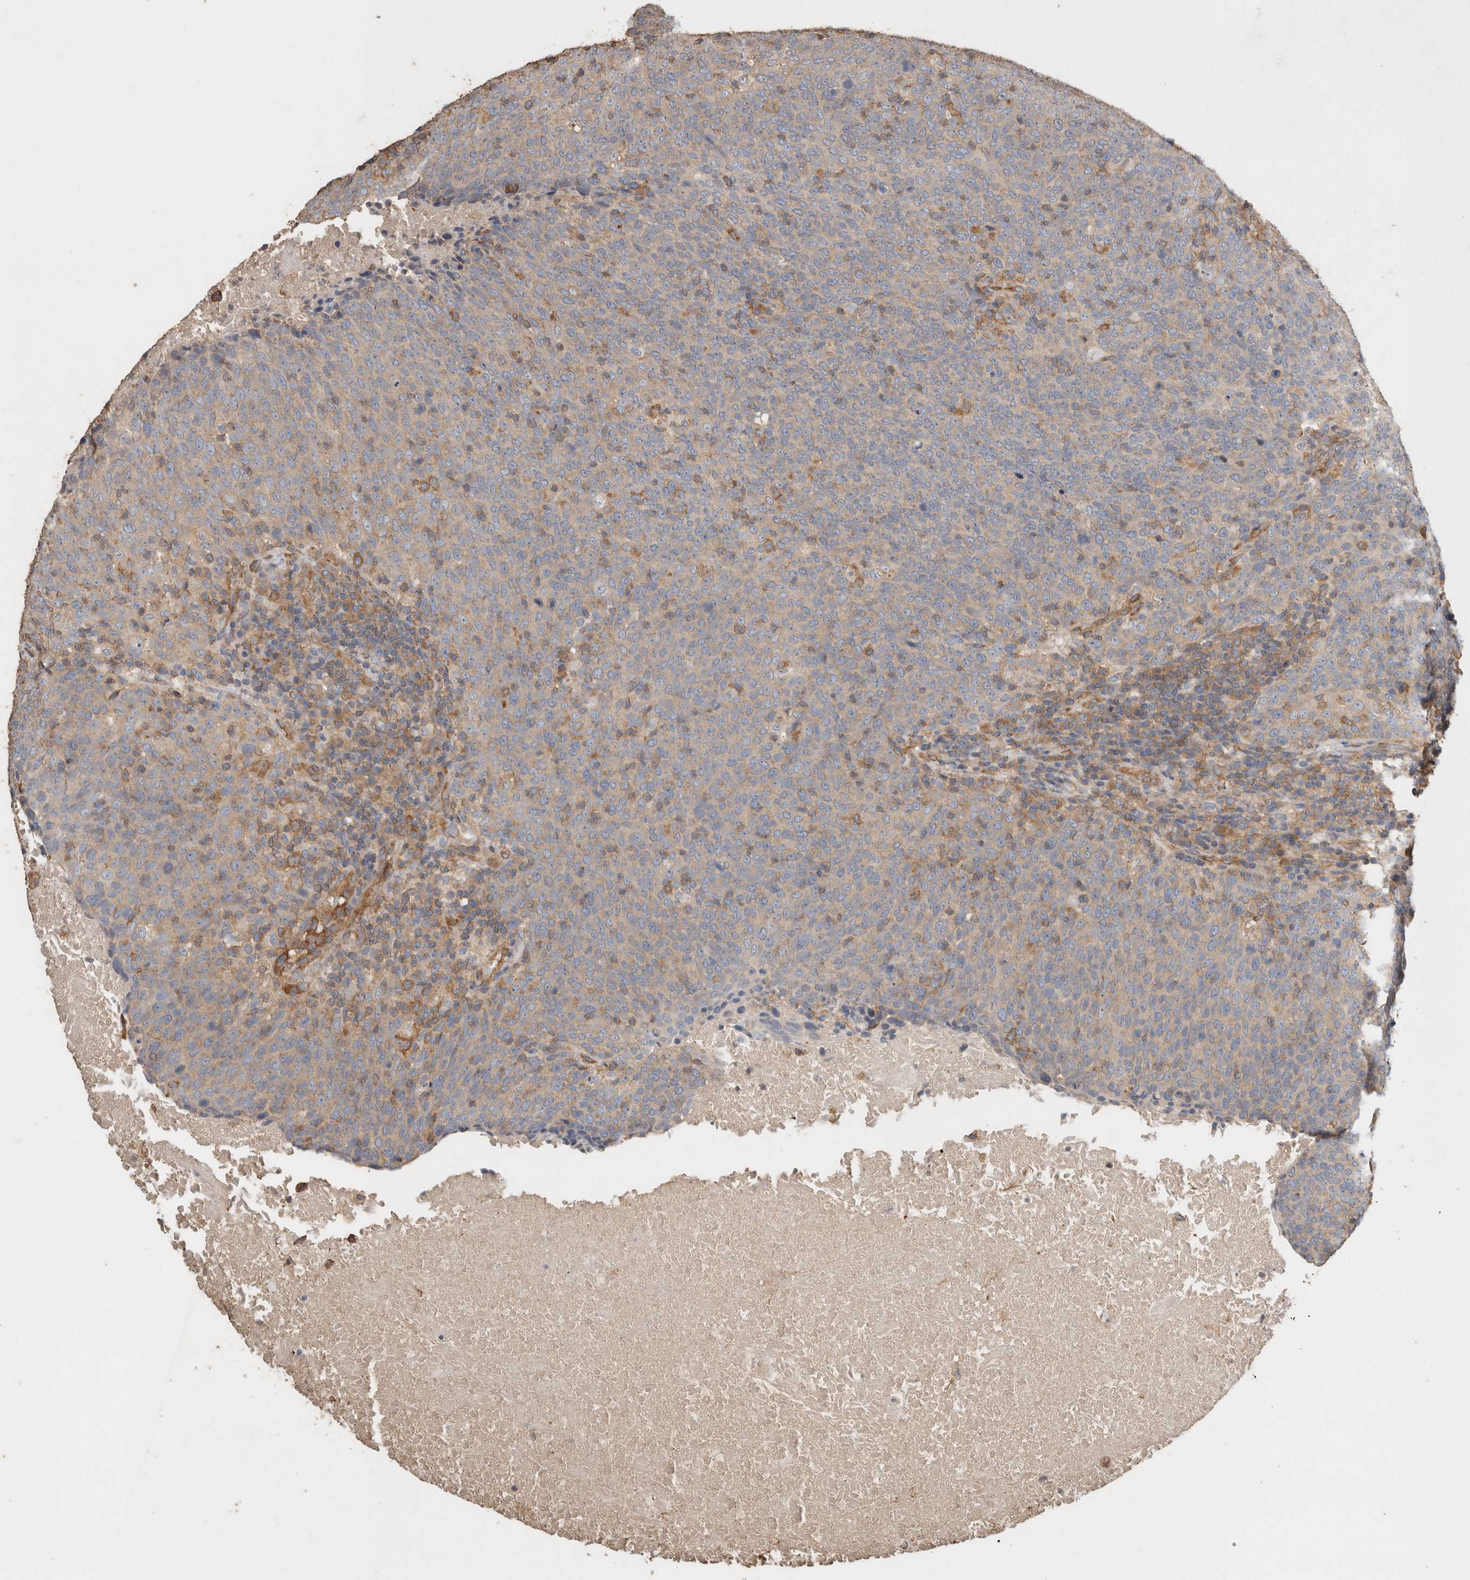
{"staining": {"intensity": "weak", "quantity": "<25%", "location": "cytoplasmic/membranous"}, "tissue": "head and neck cancer", "cell_type": "Tumor cells", "image_type": "cancer", "snomed": [{"axis": "morphology", "description": "Squamous cell carcinoma, NOS"}, {"axis": "morphology", "description": "Squamous cell carcinoma, metastatic, NOS"}, {"axis": "topography", "description": "Lymph node"}, {"axis": "topography", "description": "Head-Neck"}], "caption": "The immunohistochemistry image has no significant positivity in tumor cells of squamous cell carcinoma (head and neck) tissue. The staining was performed using DAB (3,3'-diaminobenzidine) to visualize the protein expression in brown, while the nuclei were stained in blue with hematoxylin (Magnification: 20x).", "gene": "EIF4G3", "patient": {"sex": "male", "age": 62}}